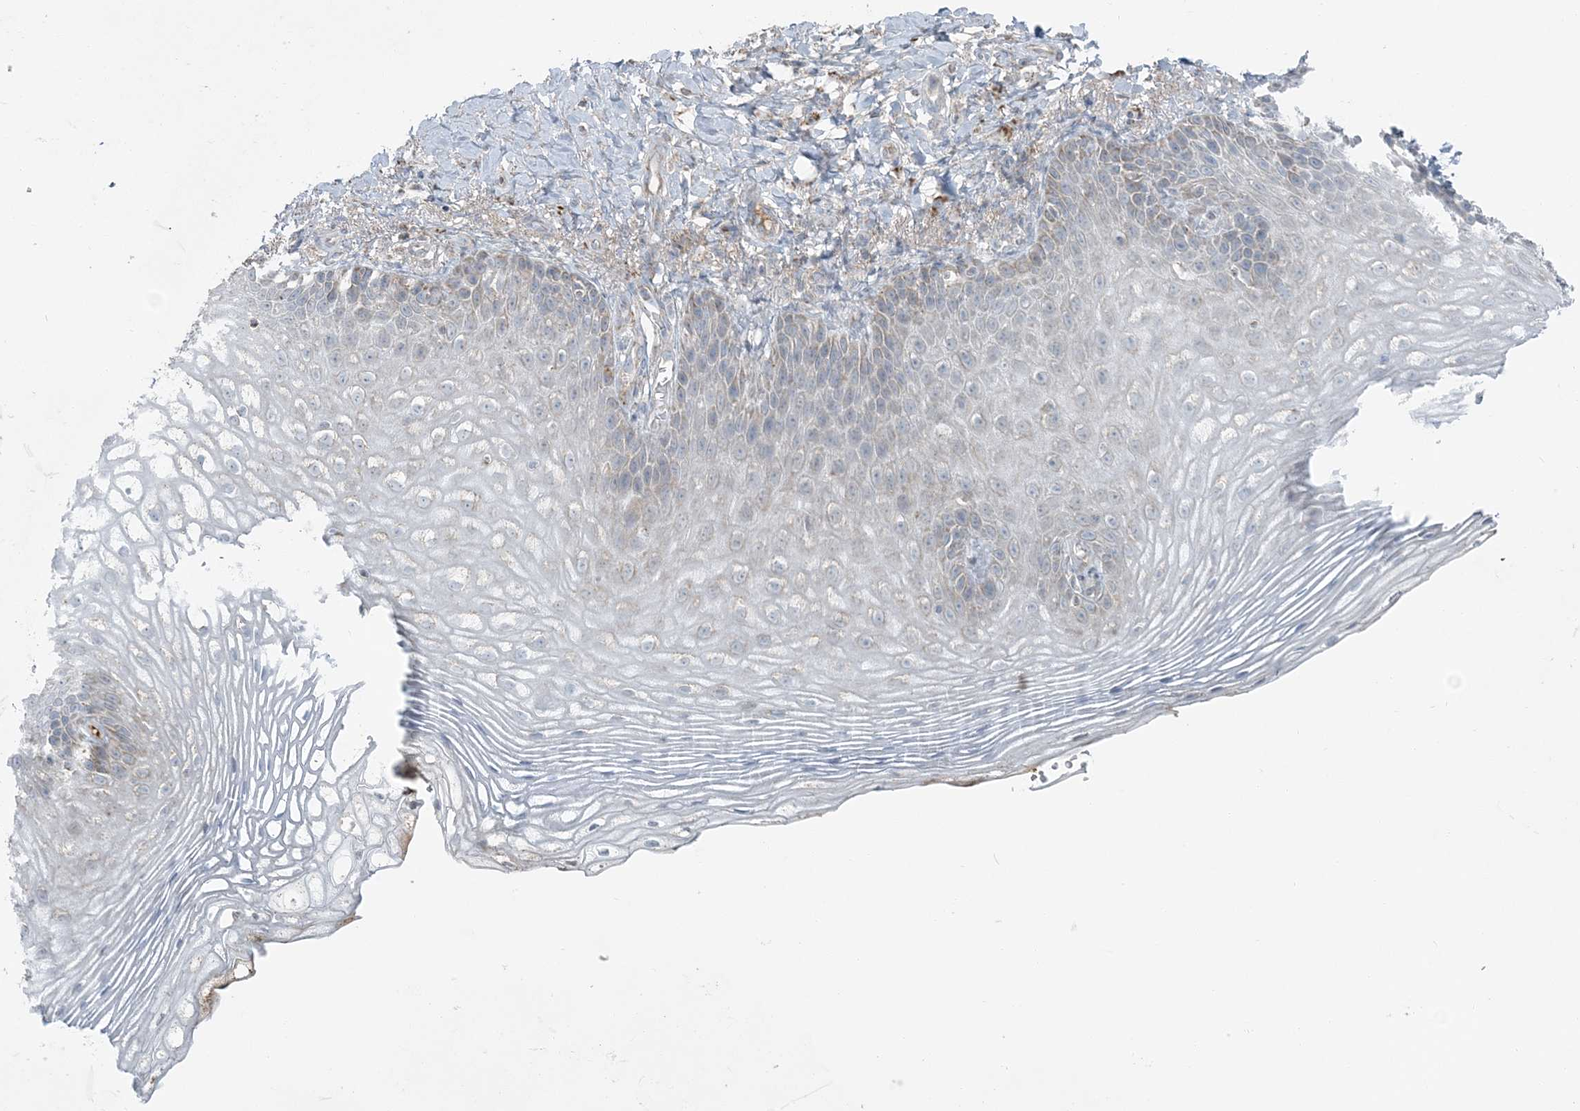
{"staining": {"intensity": "weak", "quantity": "25%-75%", "location": "cytoplasmic/membranous"}, "tissue": "vagina", "cell_type": "Squamous epithelial cells", "image_type": "normal", "snomed": [{"axis": "morphology", "description": "Normal tissue, NOS"}, {"axis": "topography", "description": "Vagina"}], "caption": "Weak cytoplasmic/membranous protein expression is appreciated in approximately 25%-75% of squamous epithelial cells in vagina. (DAB = brown stain, brightfield microscopy at high magnification).", "gene": "SLC22A16", "patient": {"sex": "female", "age": 60}}